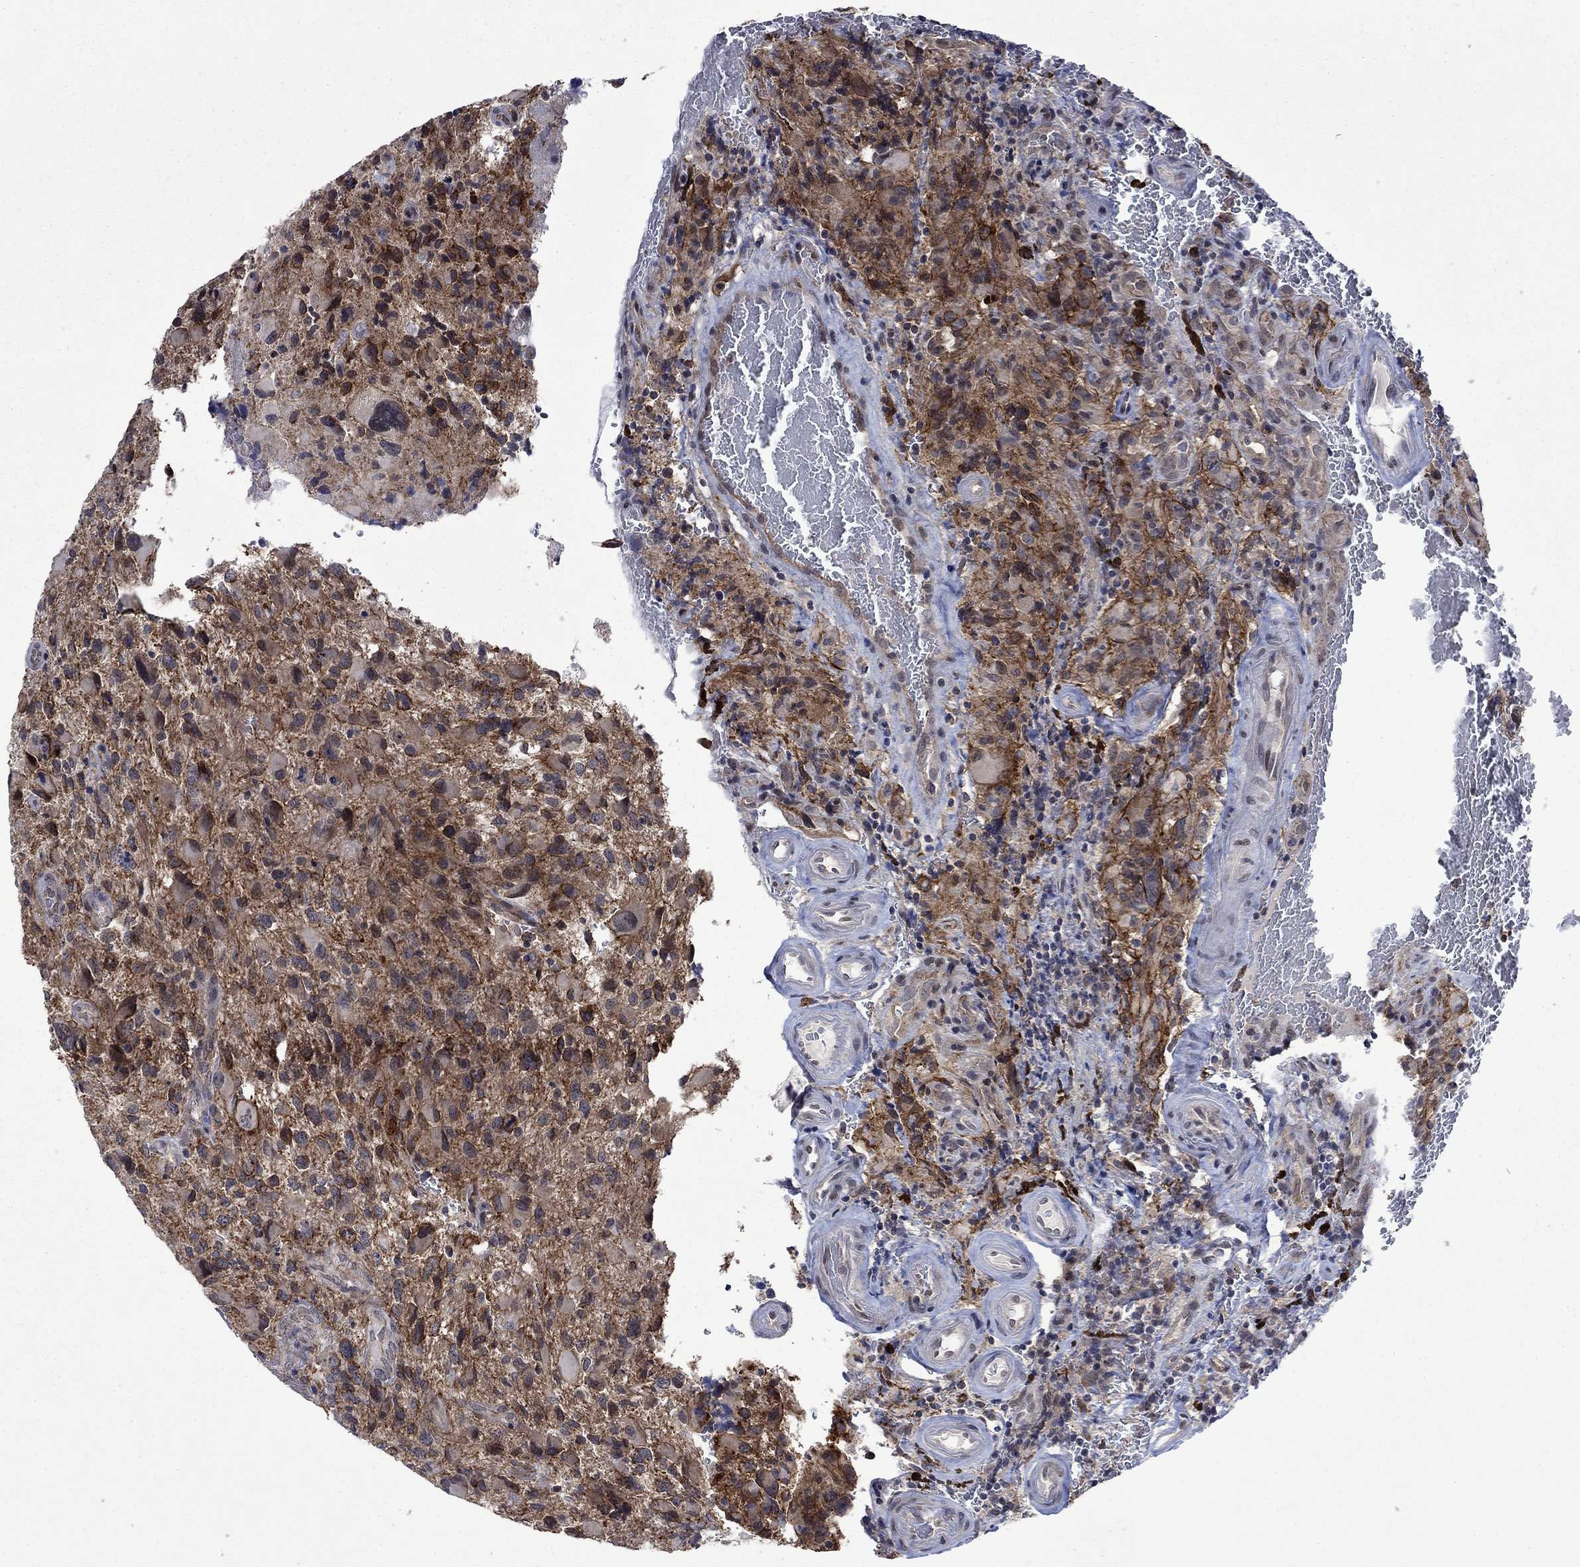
{"staining": {"intensity": "negative", "quantity": "none", "location": "none"}, "tissue": "glioma", "cell_type": "Tumor cells", "image_type": "cancer", "snomed": [{"axis": "morphology", "description": "Glioma, malignant, NOS"}, {"axis": "morphology", "description": "Glioma, malignant, High grade"}, {"axis": "topography", "description": "Brain"}], "caption": "Micrograph shows no protein staining in tumor cells of glioma tissue.", "gene": "PPP1R9A", "patient": {"sex": "female", "age": 71}}